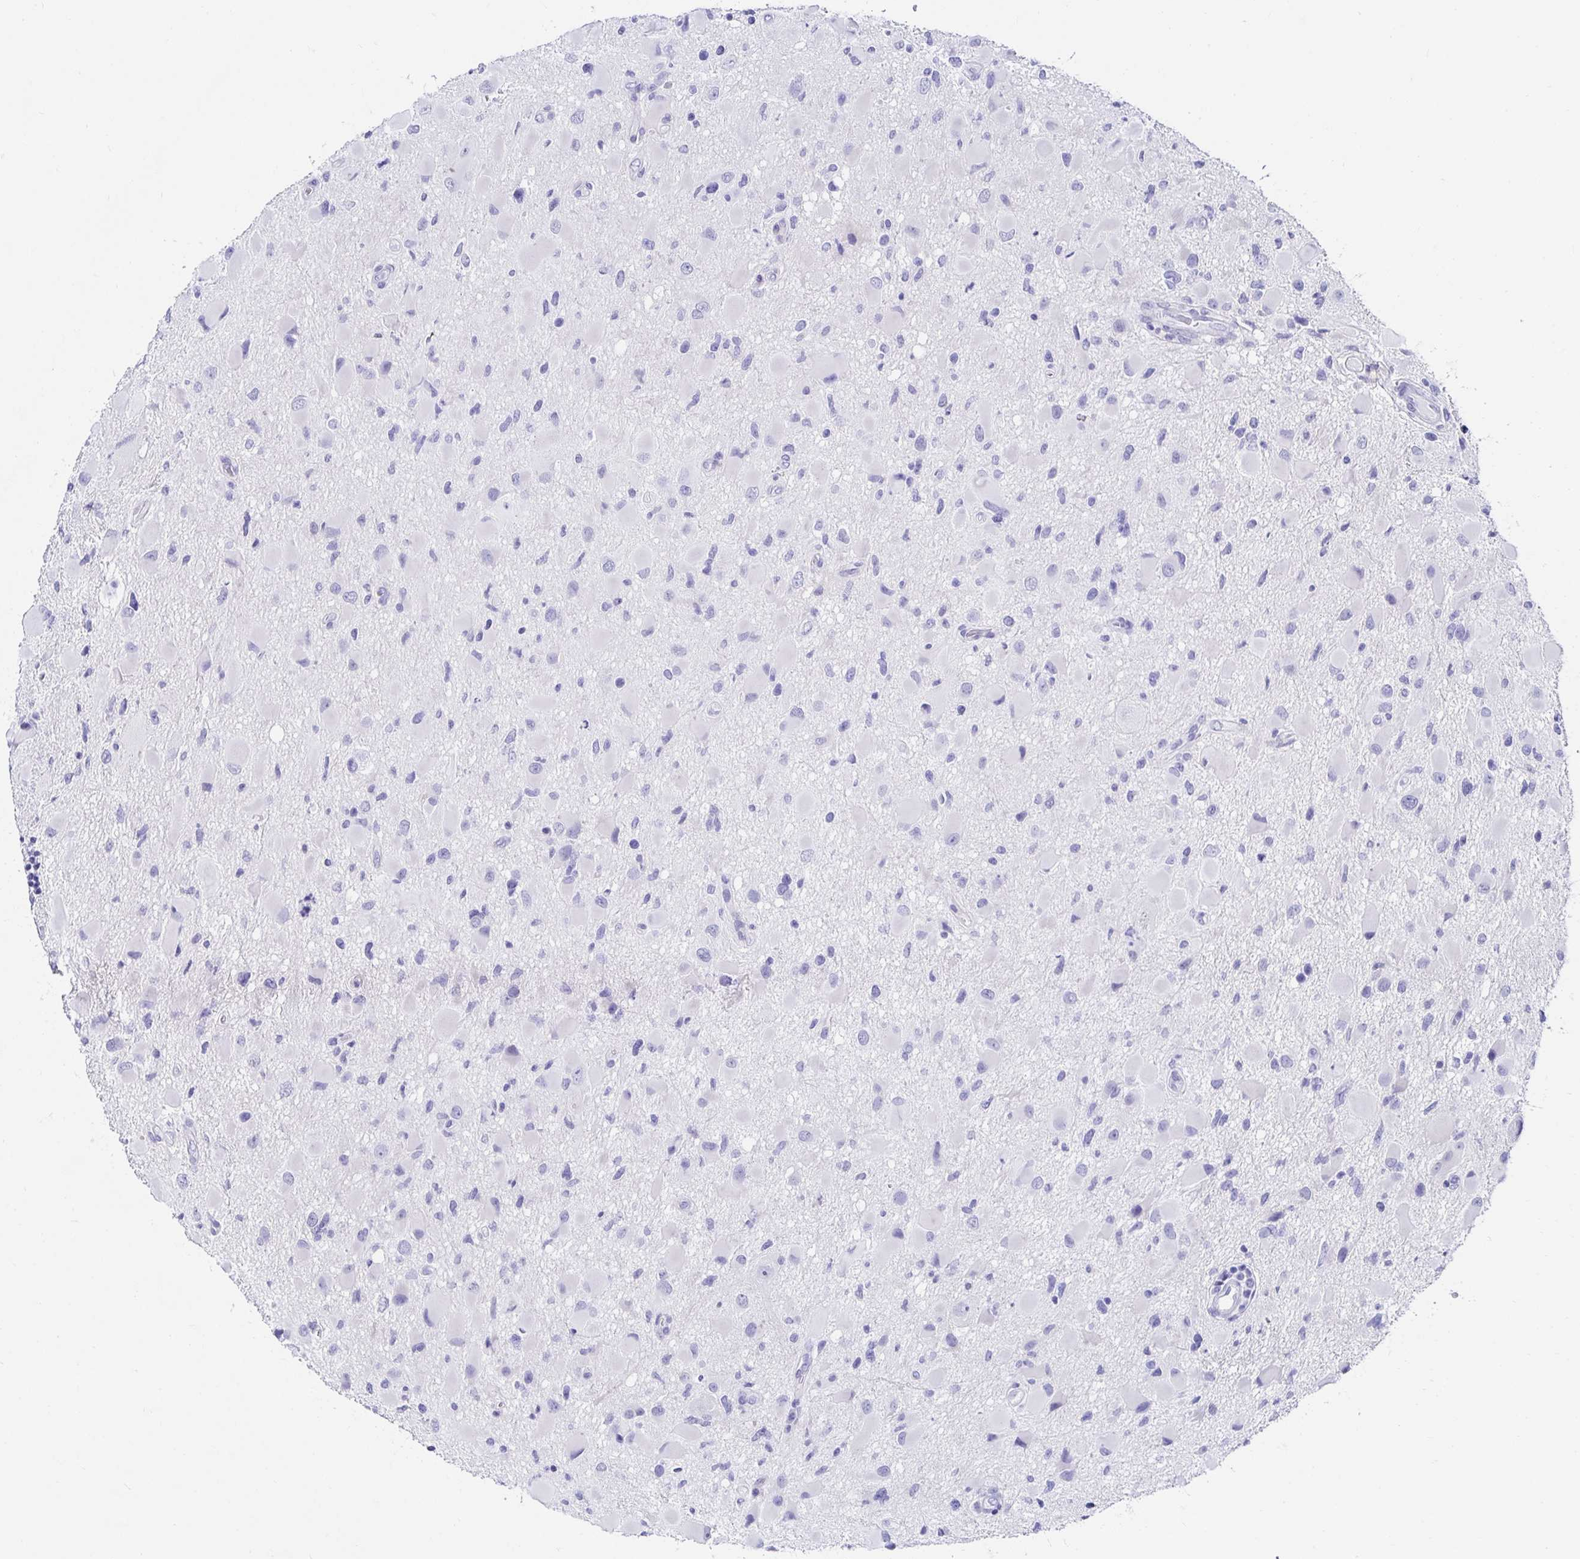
{"staining": {"intensity": "negative", "quantity": "none", "location": "none"}, "tissue": "glioma", "cell_type": "Tumor cells", "image_type": "cancer", "snomed": [{"axis": "morphology", "description": "Glioma, malignant, Low grade"}, {"axis": "topography", "description": "Brain"}], "caption": "There is no significant positivity in tumor cells of malignant glioma (low-grade).", "gene": "CA9", "patient": {"sex": "female", "age": 32}}